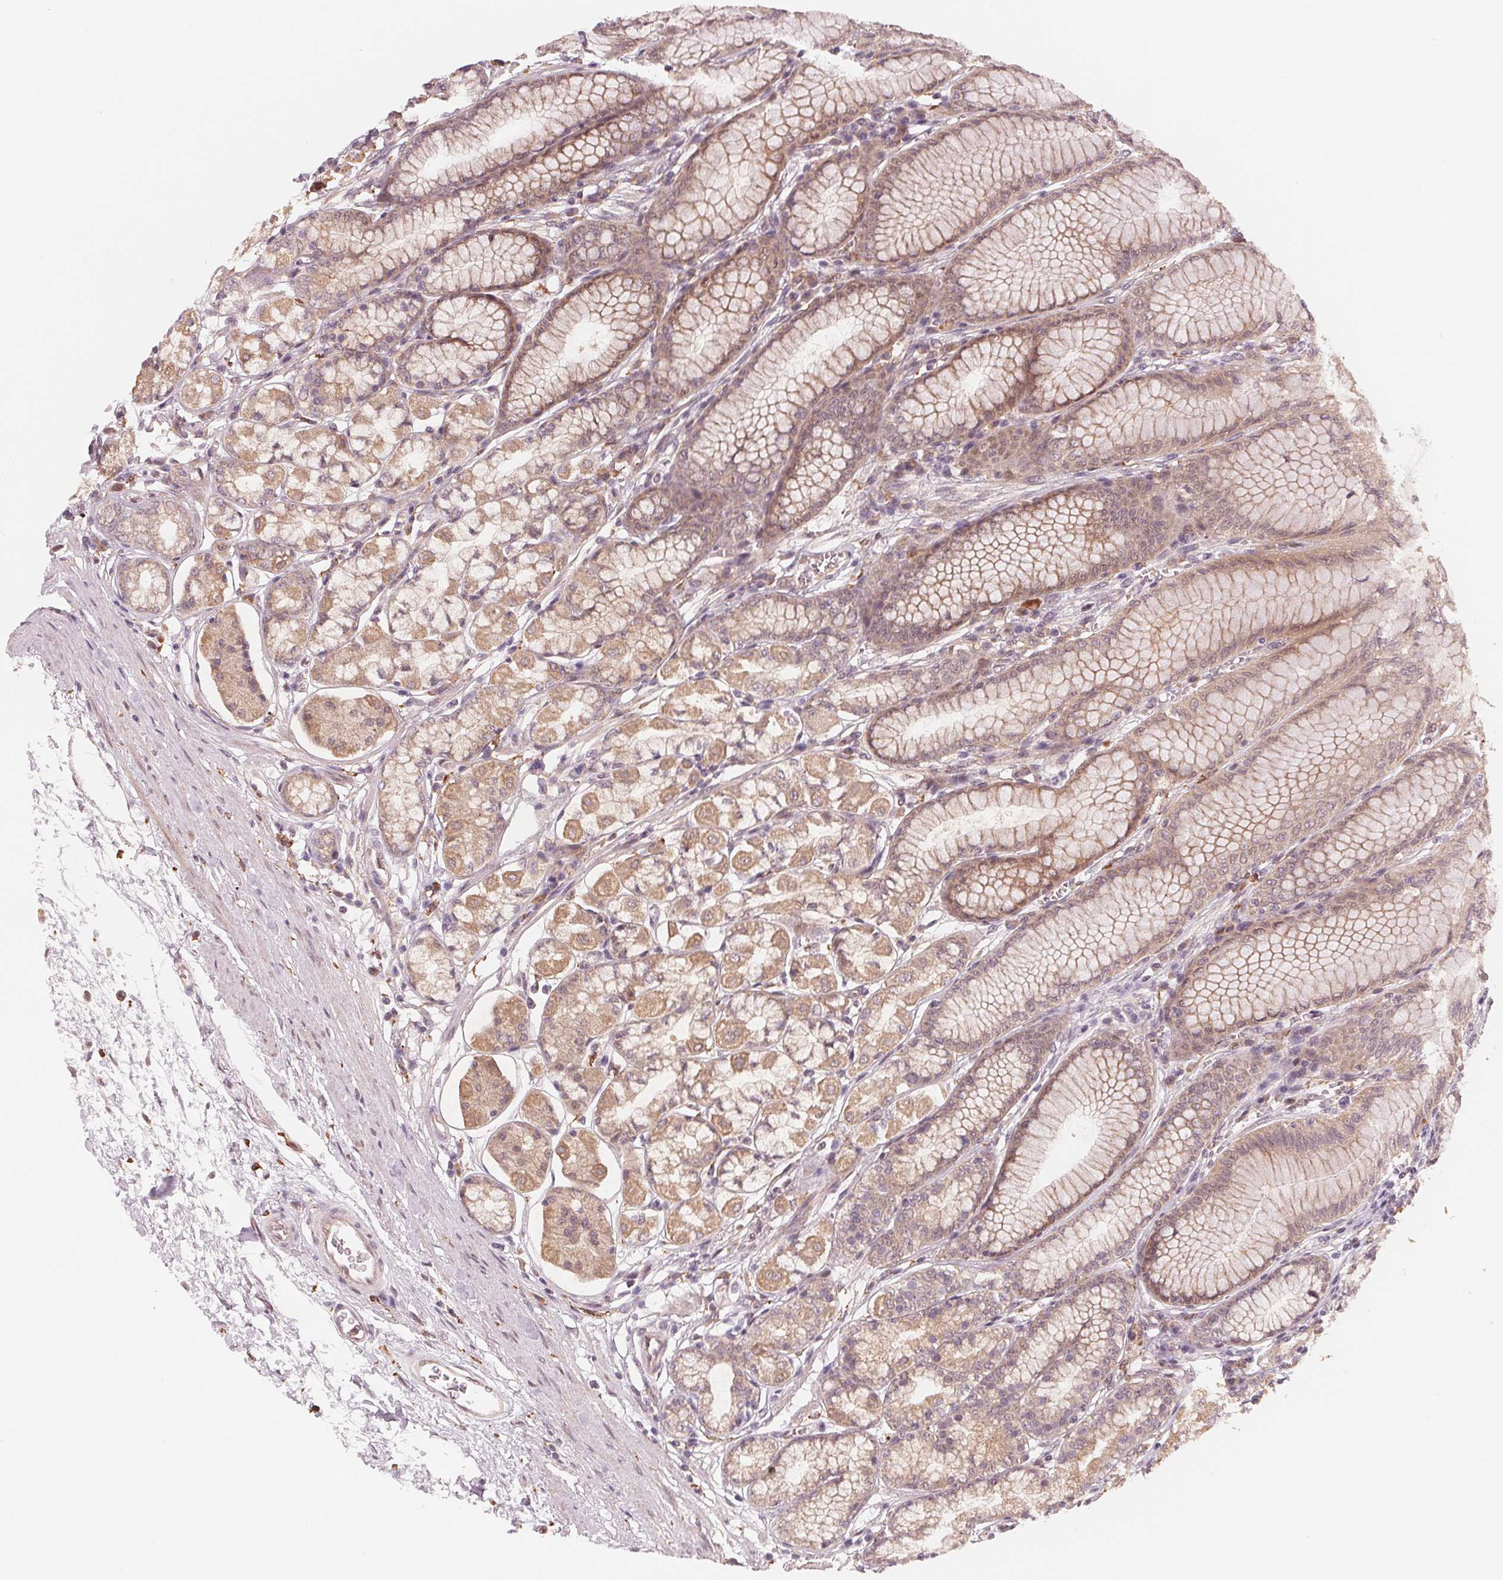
{"staining": {"intensity": "weak", "quantity": ">75%", "location": "cytoplasmic/membranous"}, "tissue": "stomach", "cell_type": "Glandular cells", "image_type": "normal", "snomed": [{"axis": "morphology", "description": "Normal tissue, NOS"}, {"axis": "topography", "description": "Stomach"}, {"axis": "topography", "description": "Stomach, lower"}], "caption": "Immunohistochemistry (IHC) of unremarkable stomach reveals low levels of weak cytoplasmic/membranous expression in approximately >75% of glandular cells.", "gene": "IL9R", "patient": {"sex": "male", "age": 76}}